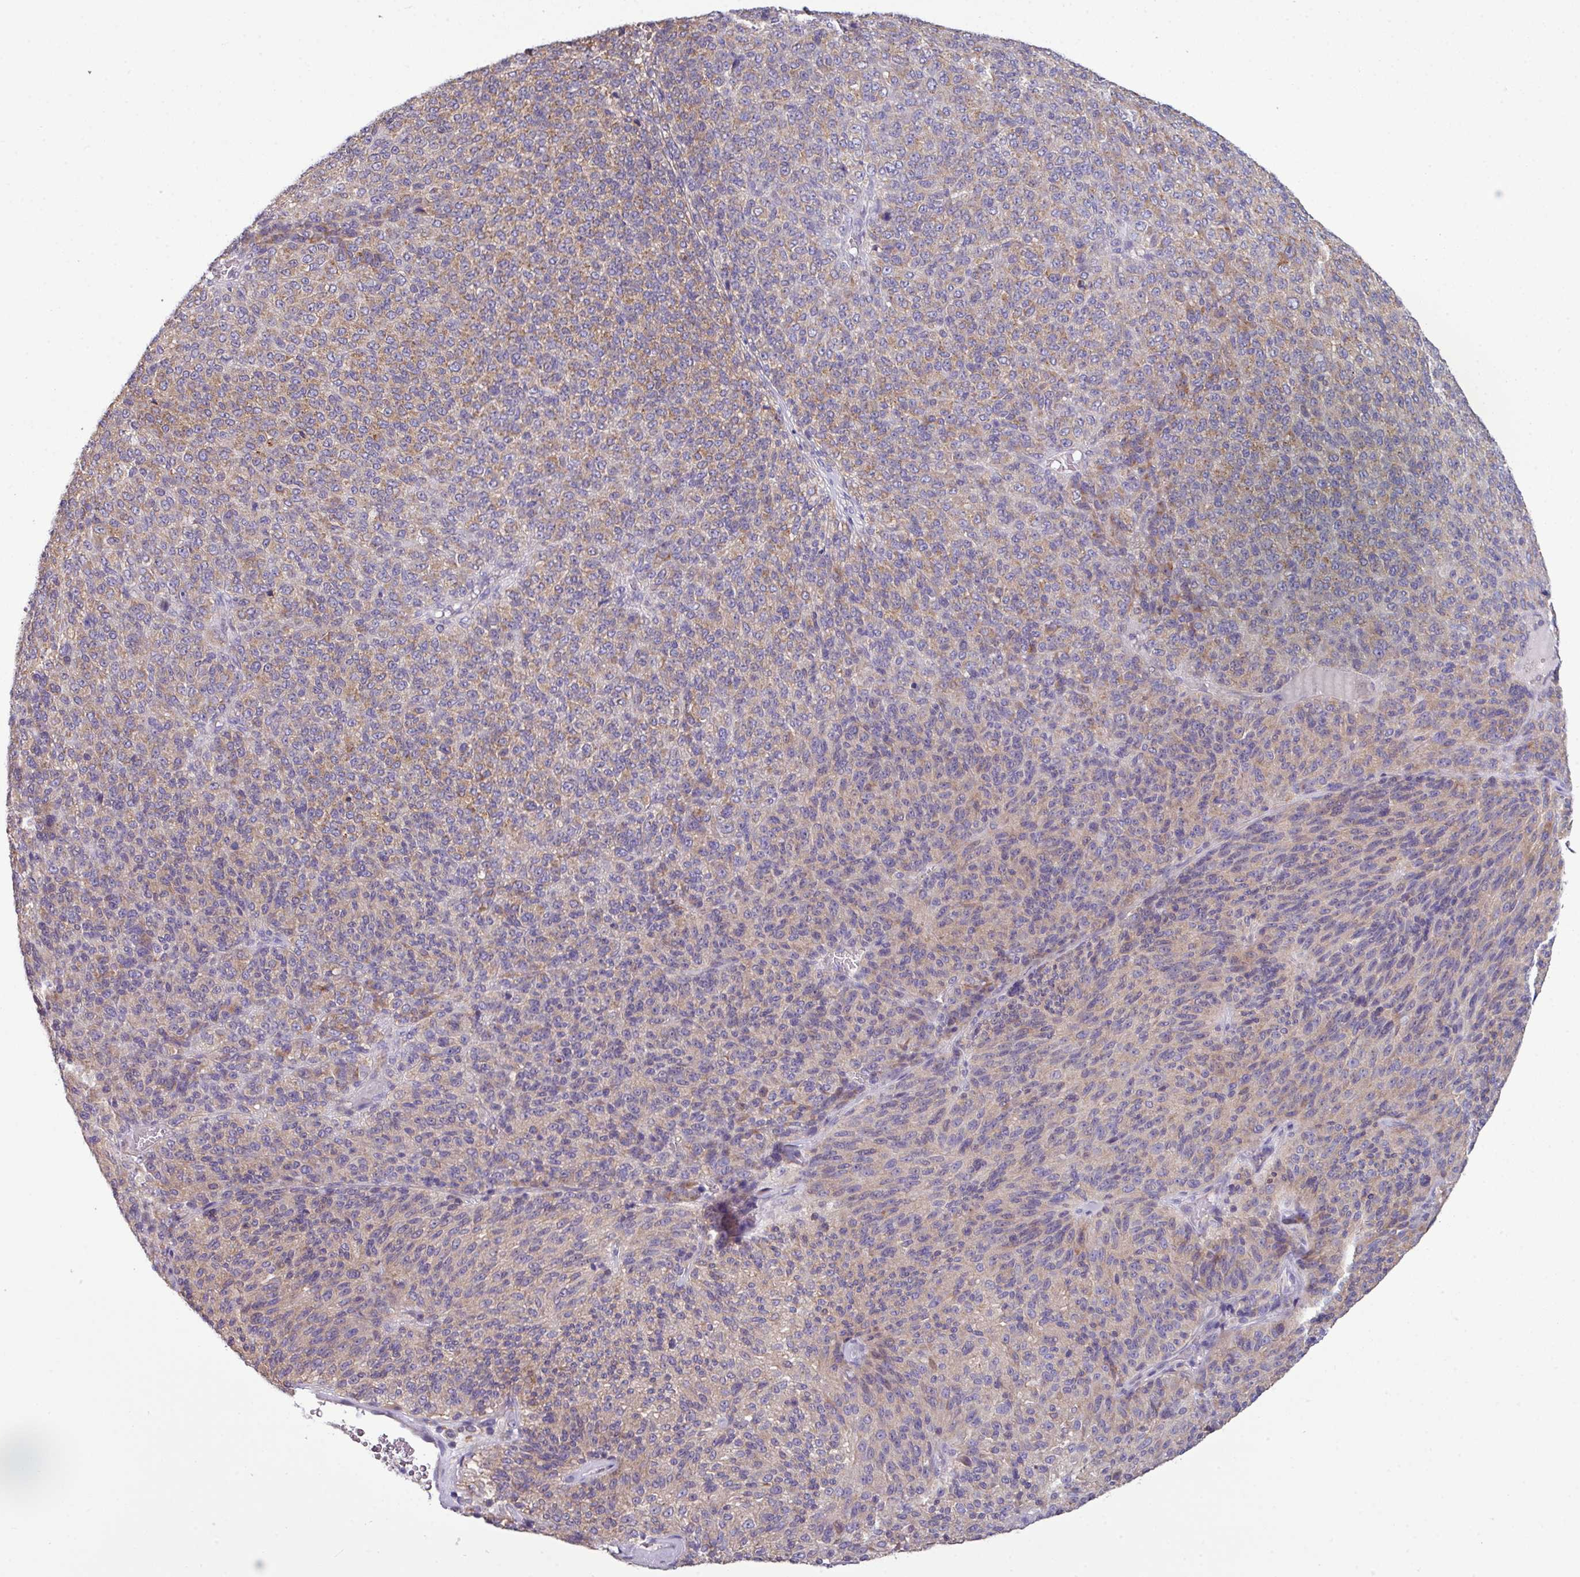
{"staining": {"intensity": "moderate", "quantity": "25%-75%", "location": "cytoplasmic/membranous"}, "tissue": "melanoma", "cell_type": "Tumor cells", "image_type": "cancer", "snomed": [{"axis": "morphology", "description": "Malignant melanoma, Metastatic site"}, {"axis": "topography", "description": "Brain"}], "caption": "A brown stain shows moderate cytoplasmic/membranous expression of a protein in human melanoma tumor cells.", "gene": "AGAP5", "patient": {"sex": "female", "age": 56}}